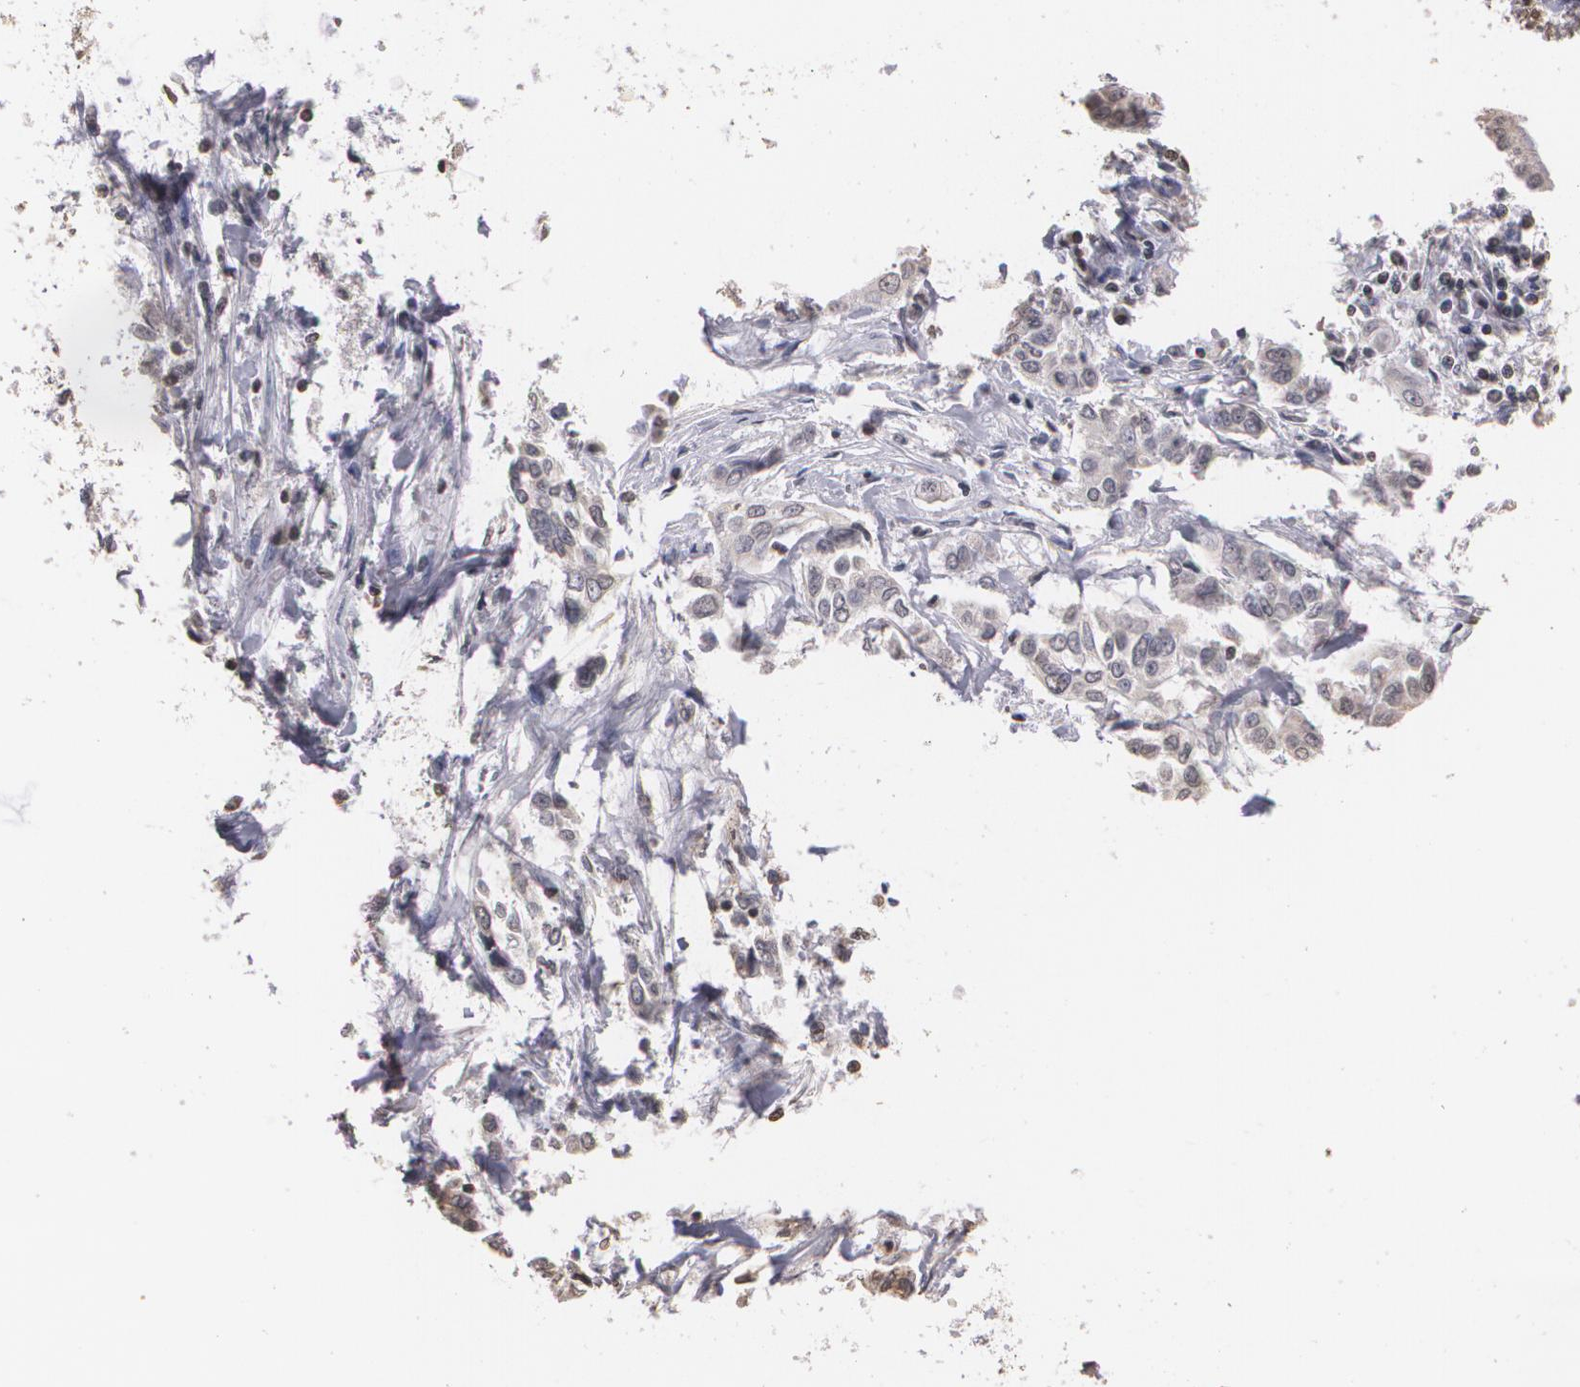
{"staining": {"intensity": "negative", "quantity": "none", "location": "none"}, "tissue": "pancreatic cancer", "cell_type": "Tumor cells", "image_type": "cancer", "snomed": [{"axis": "morphology", "description": "Adenocarcinoma, NOS"}, {"axis": "topography", "description": "Pancreas"}], "caption": "Tumor cells are negative for brown protein staining in pancreatic cancer (adenocarcinoma).", "gene": "THRB", "patient": {"sex": "female", "age": 52}}